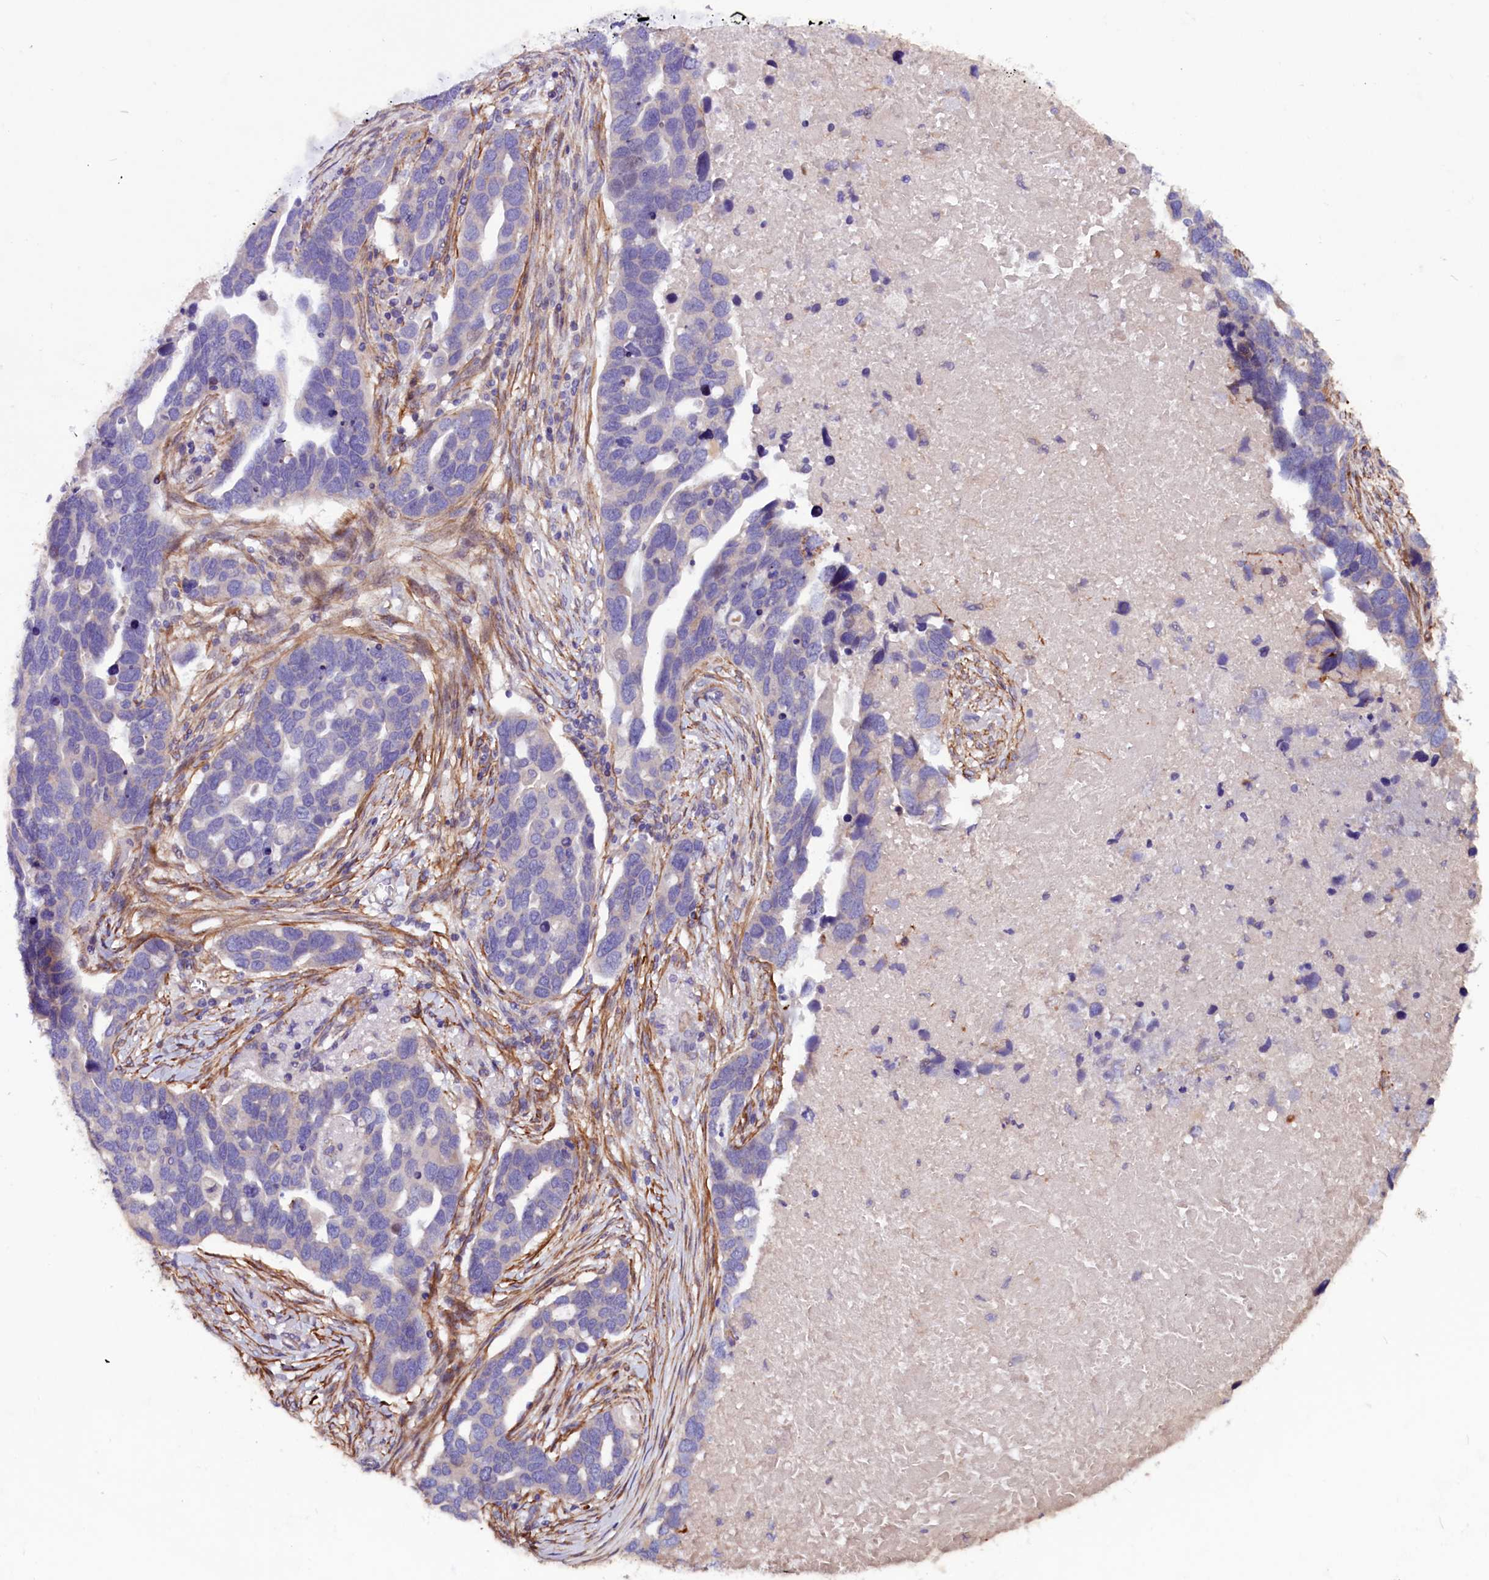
{"staining": {"intensity": "negative", "quantity": "none", "location": "none"}, "tissue": "ovarian cancer", "cell_type": "Tumor cells", "image_type": "cancer", "snomed": [{"axis": "morphology", "description": "Cystadenocarcinoma, serous, NOS"}, {"axis": "topography", "description": "Ovary"}], "caption": "A micrograph of human ovarian cancer is negative for staining in tumor cells.", "gene": "ZNF749", "patient": {"sex": "female", "age": 54}}